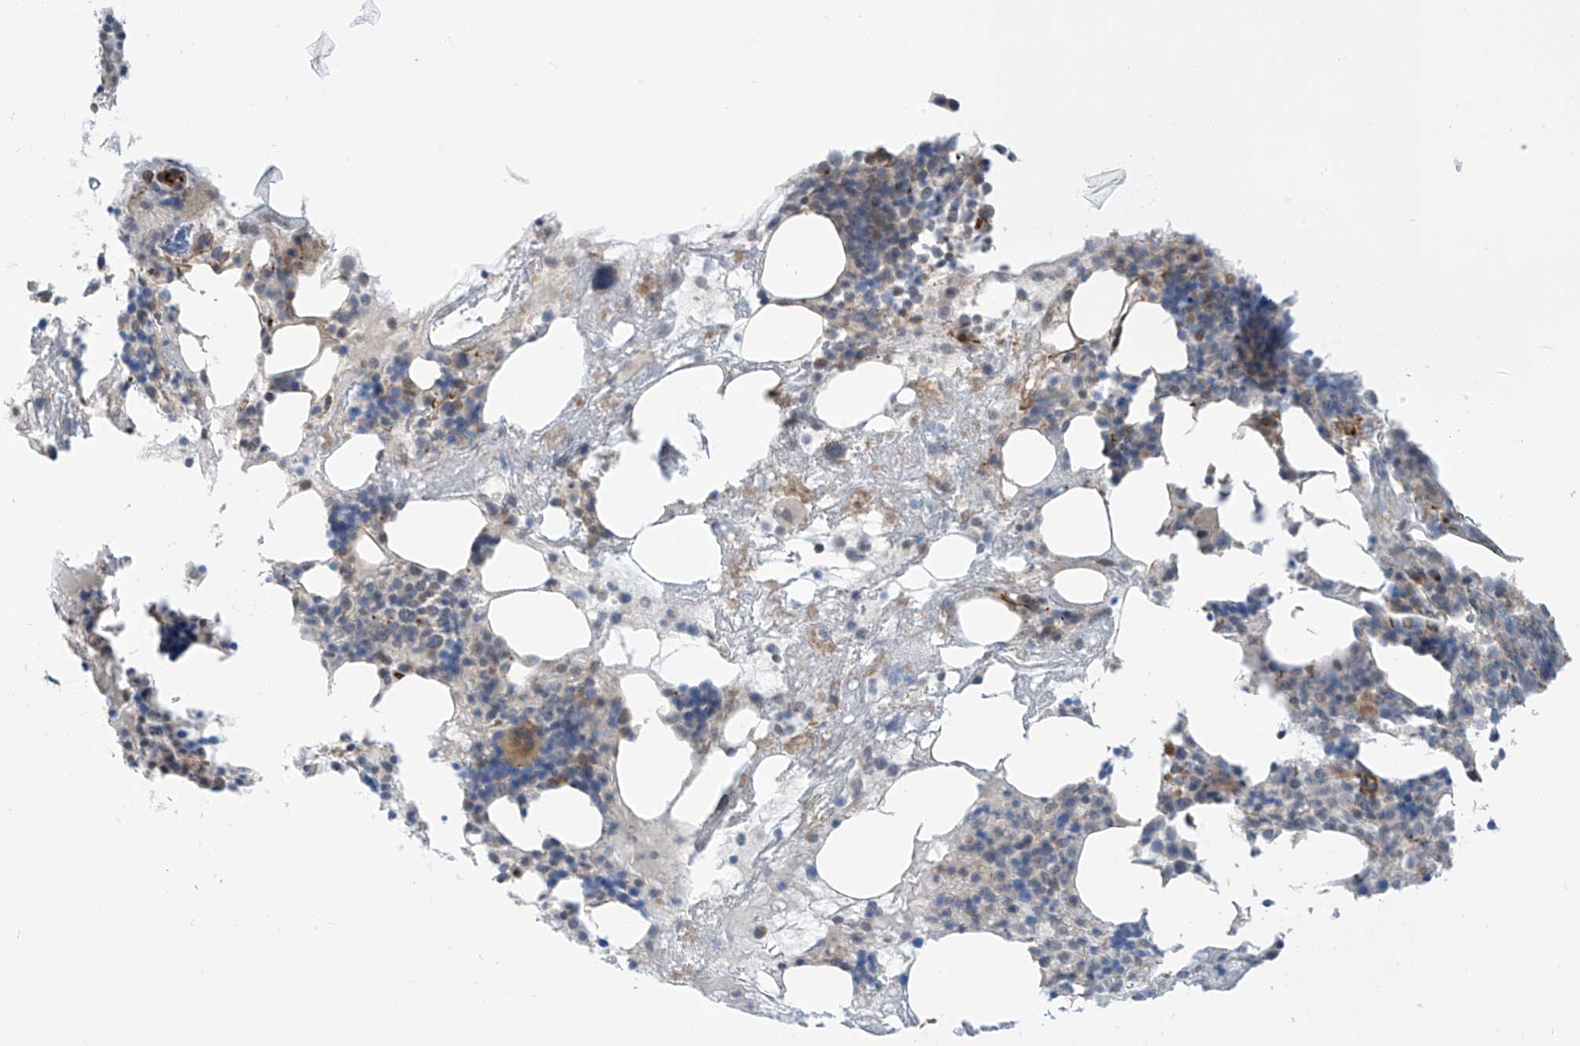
{"staining": {"intensity": "moderate", "quantity": "<25%", "location": "cytoplasmic/membranous"}, "tissue": "bone marrow", "cell_type": "Hematopoietic cells", "image_type": "normal", "snomed": [{"axis": "morphology", "description": "Normal tissue, NOS"}, {"axis": "morphology", "description": "Inflammation, NOS"}, {"axis": "topography", "description": "Bone marrow"}], "caption": "High-power microscopy captured an immunohistochemistry (IHC) histopathology image of benign bone marrow, revealing moderate cytoplasmic/membranous expression in about <25% of hematopoietic cells.", "gene": "HS6ST2", "patient": {"sex": "female", "age": 77}}